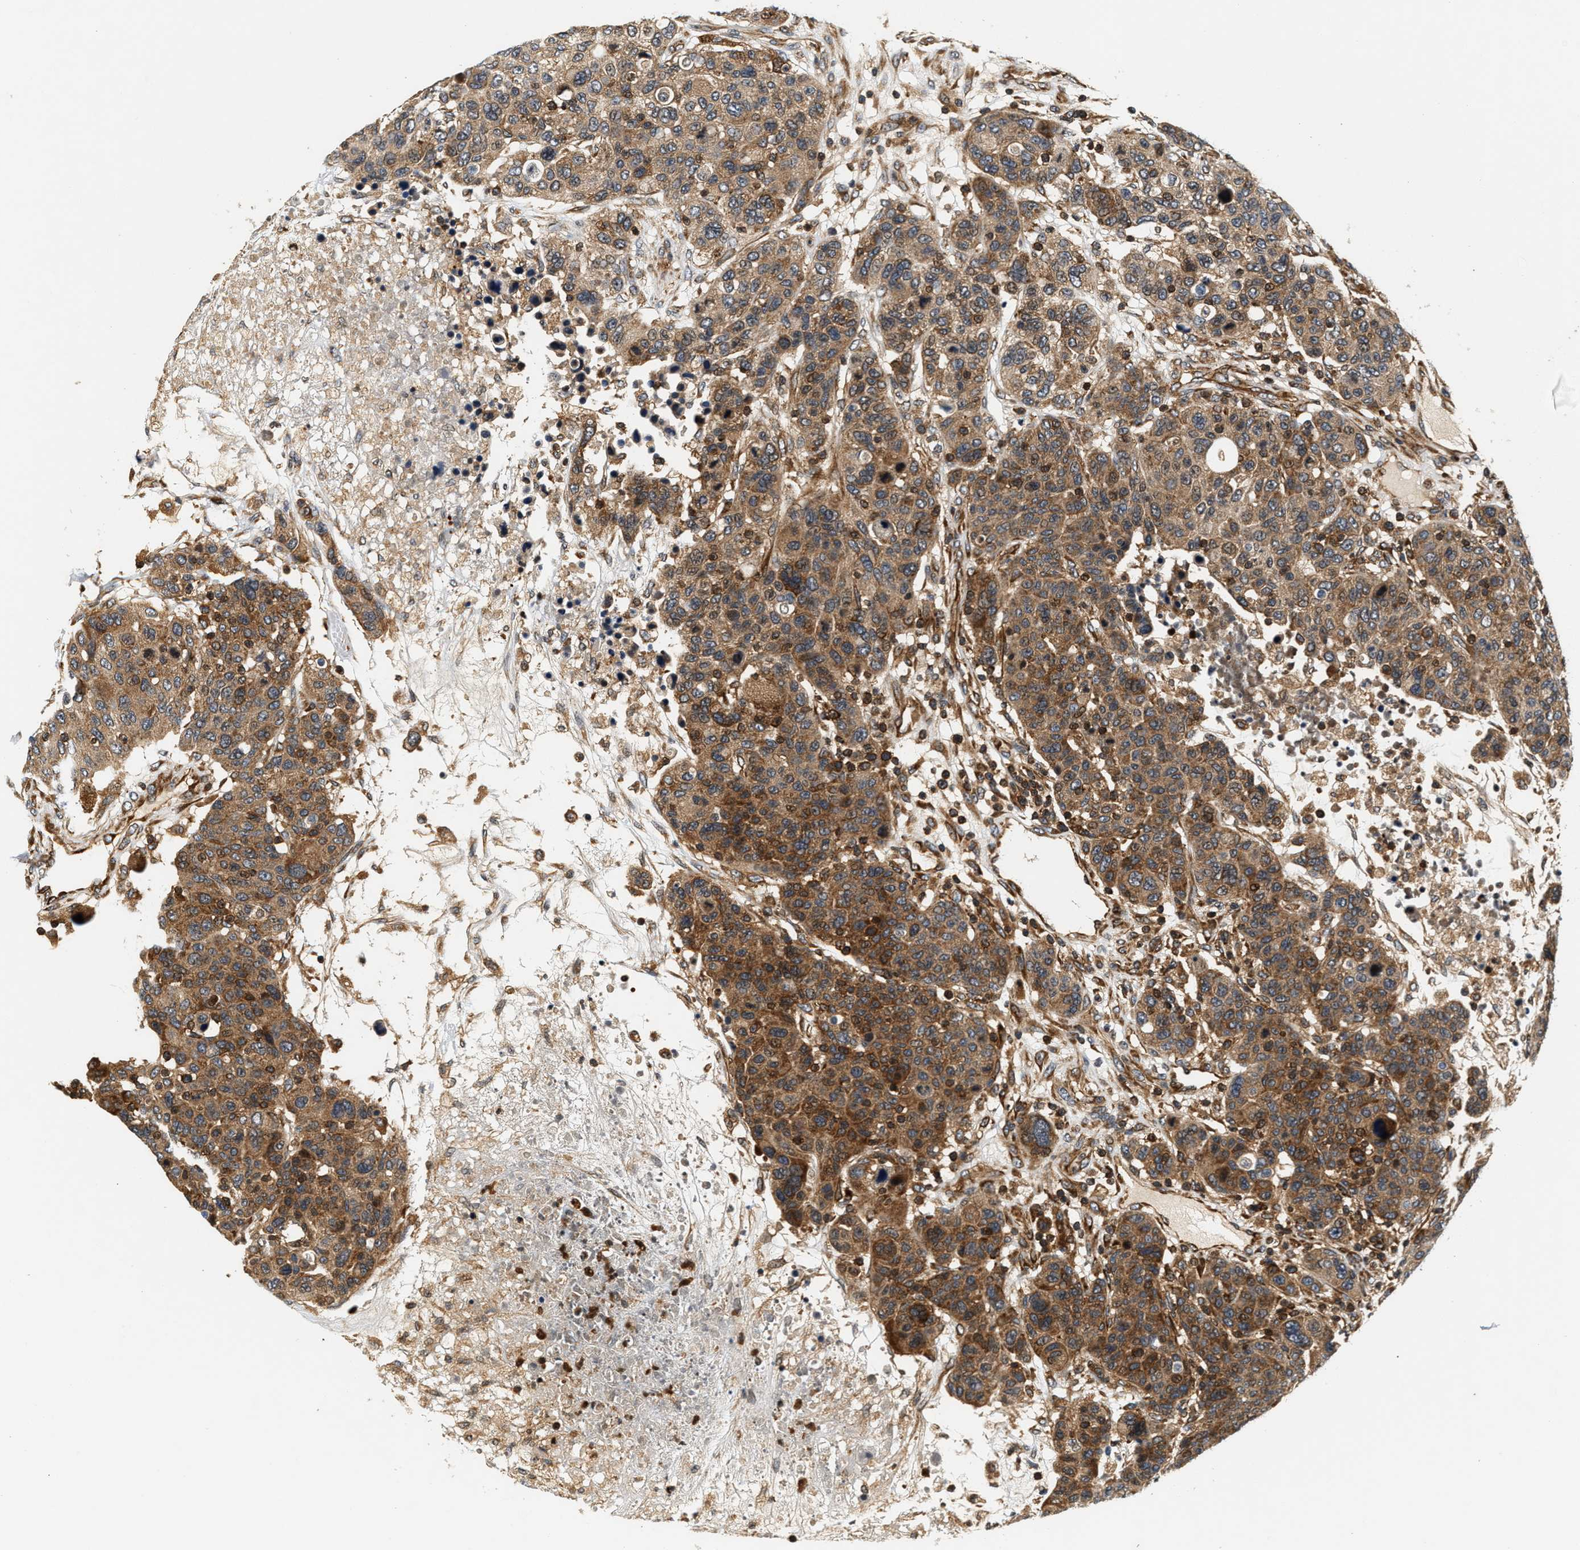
{"staining": {"intensity": "moderate", "quantity": ">75%", "location": "cytoplasmic/membranous"}, "tissue": "breast cancer", "cell_type": "Tumor cells", "image_type": "cancer", "snomed": [{"axis": "morphology", "description": "Duct carcinoma"}, {"axis": "topography", "description": "Breast"}], "caption": "The micrograph exhibits a brown stain indicating the presence of a protein in the cytoplasmic/membranous of tumor cells in breast cancer.", "gene": "SAMD9", "patient": {"sex": "female", "age": 37}}